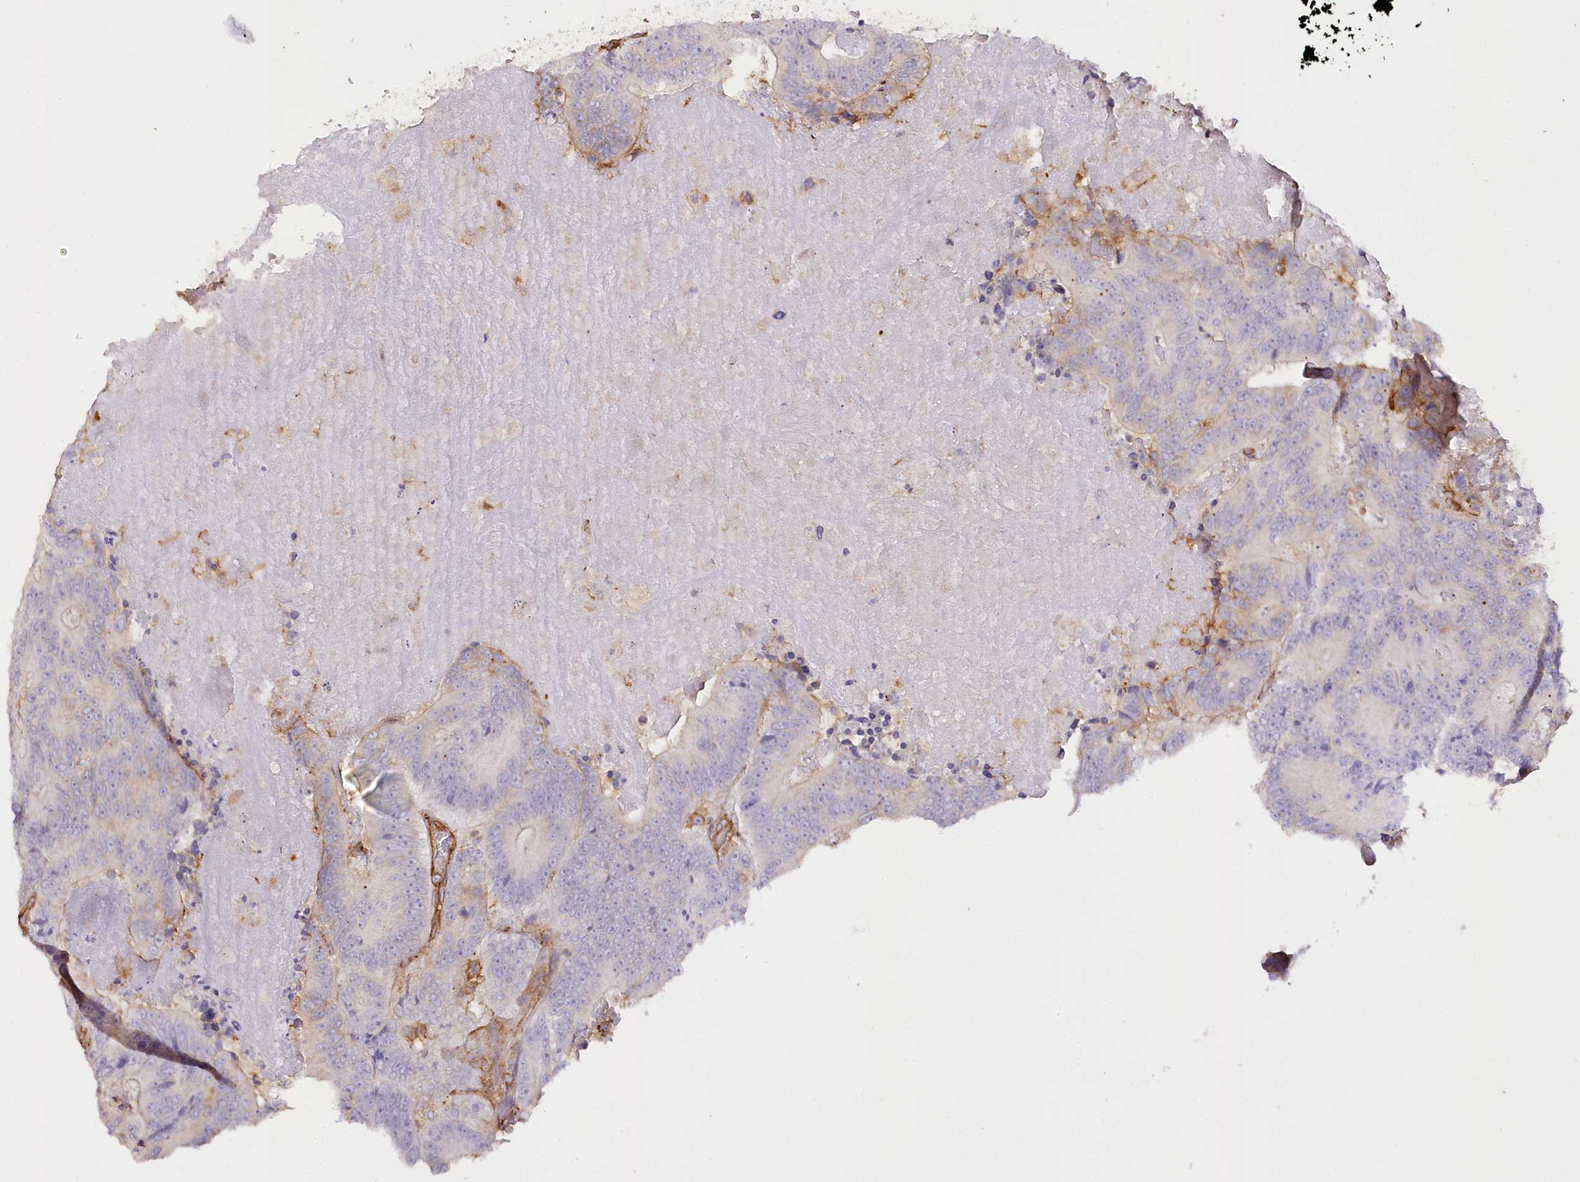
{"staining": {"intensity": "negative", "quantity": "none", "location": "none"}, "tissue": "colorectal cancer", "cell_type": "Tumor cells", "image_type": "cancer", "snomed": [{"axis": "morphology", "description": "Adenocarcinoma, NOS"}, {"axis": "topography", "description": "Colon"}], "caption": "Immunohistochemistry (IHC) image of adenocarcinoma (colorectal) stained for a protein (brown), which shows no positivity in tumor cells.", "gene": "SYNPO2", "patient": {"sex": "male", "age": 83}}